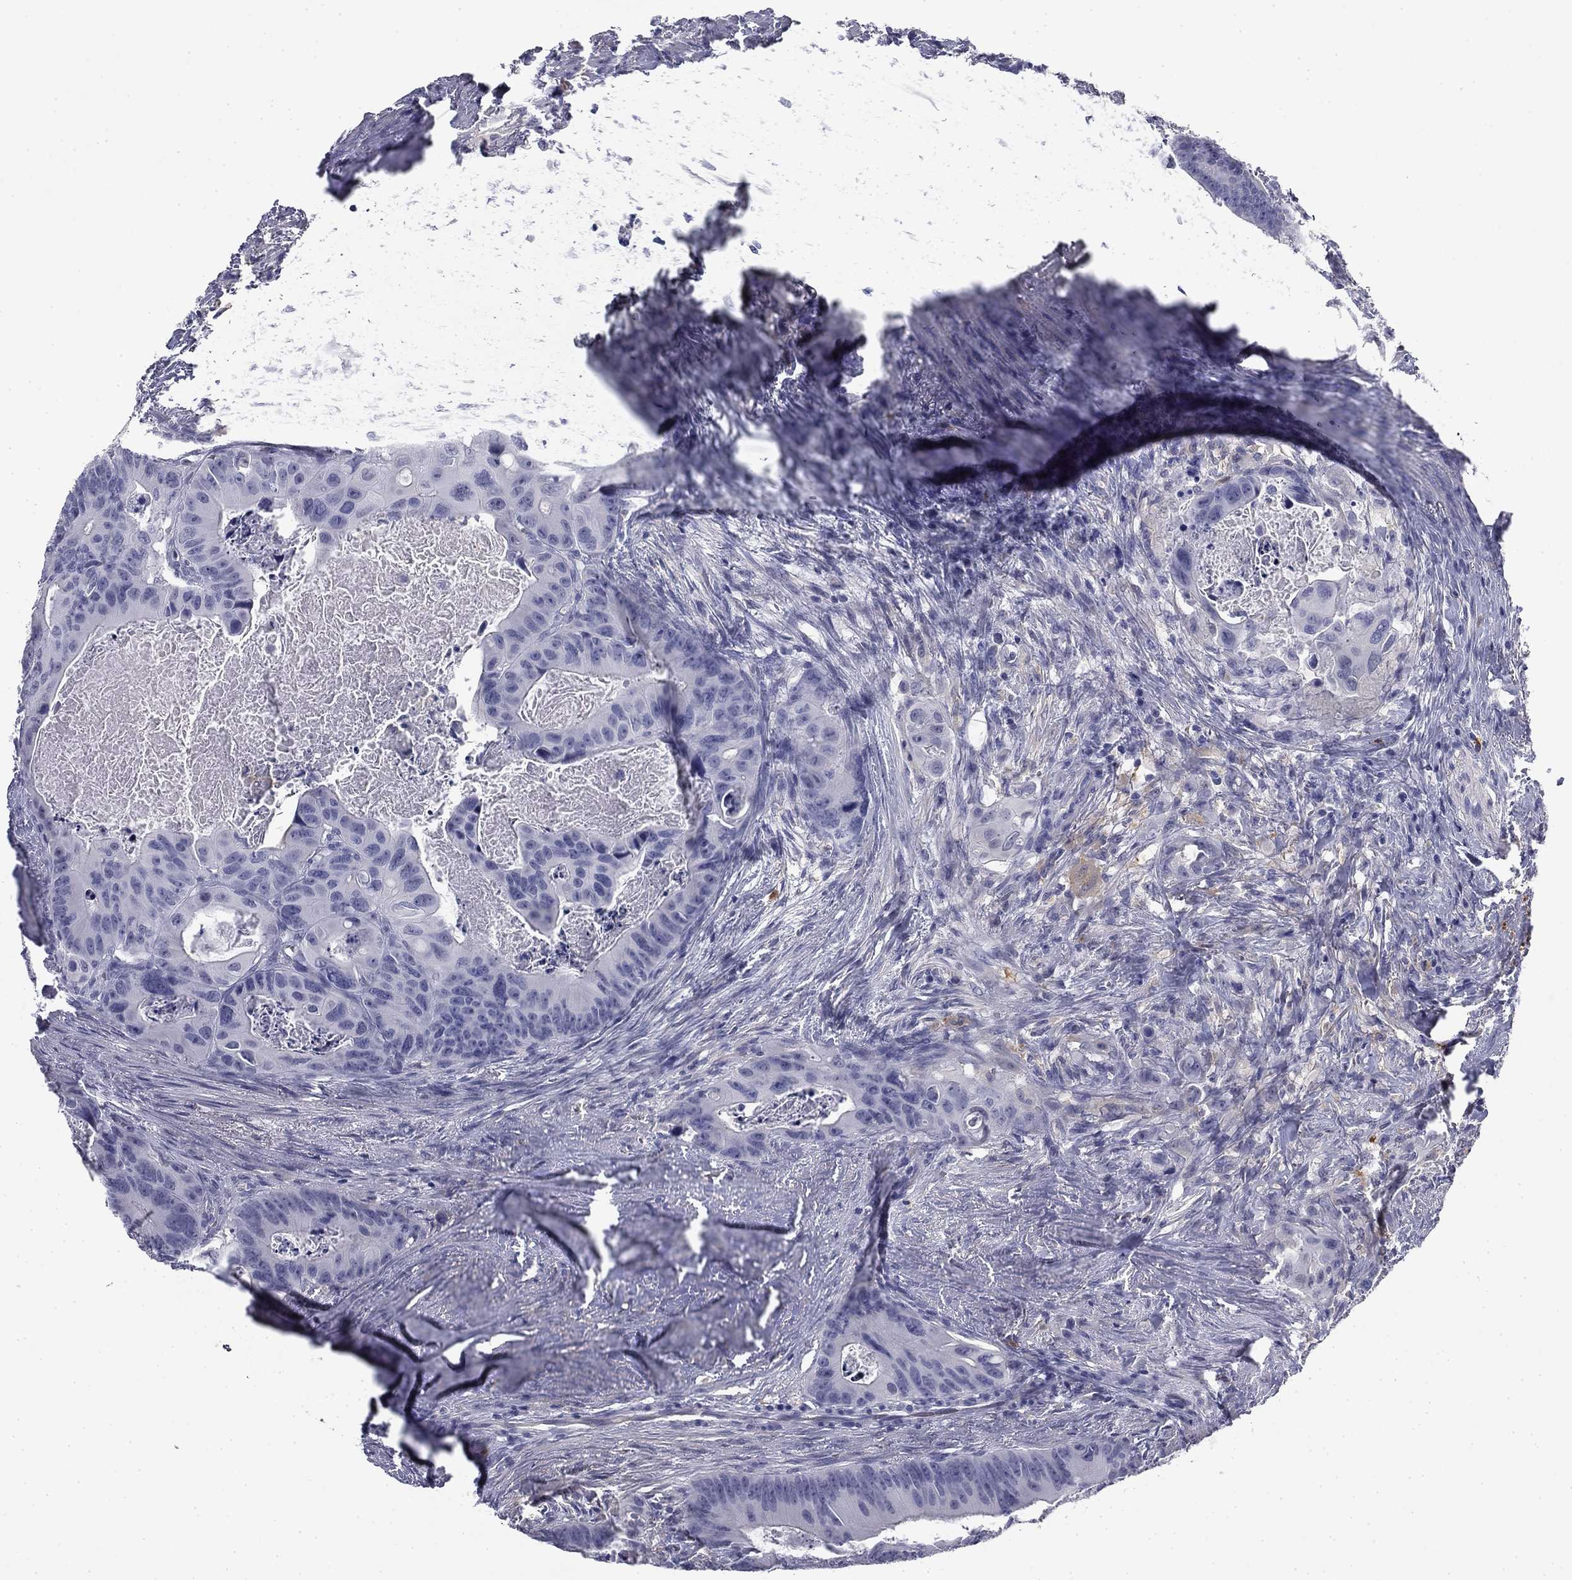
{"staining": {"intensity": "negative", "quantity": "none", "location": "none"}, "tissue": "colorectal cancer", "cell_type": "Tumor cells", "image_type": "cancer", "snomed": [{"axis": "morphology", "description": "Adenocarcinoma, NOS"}, {"axis": "topography", "description": "Rectum"}], "caption": "Immunohistochemistry (IHC) image of human colorectal cancer stained for a protein (brown), which demonstrates no staining in tumor cells.", "gene": "BCL2L14", "patient": {"sex": "male", "age": 64}}